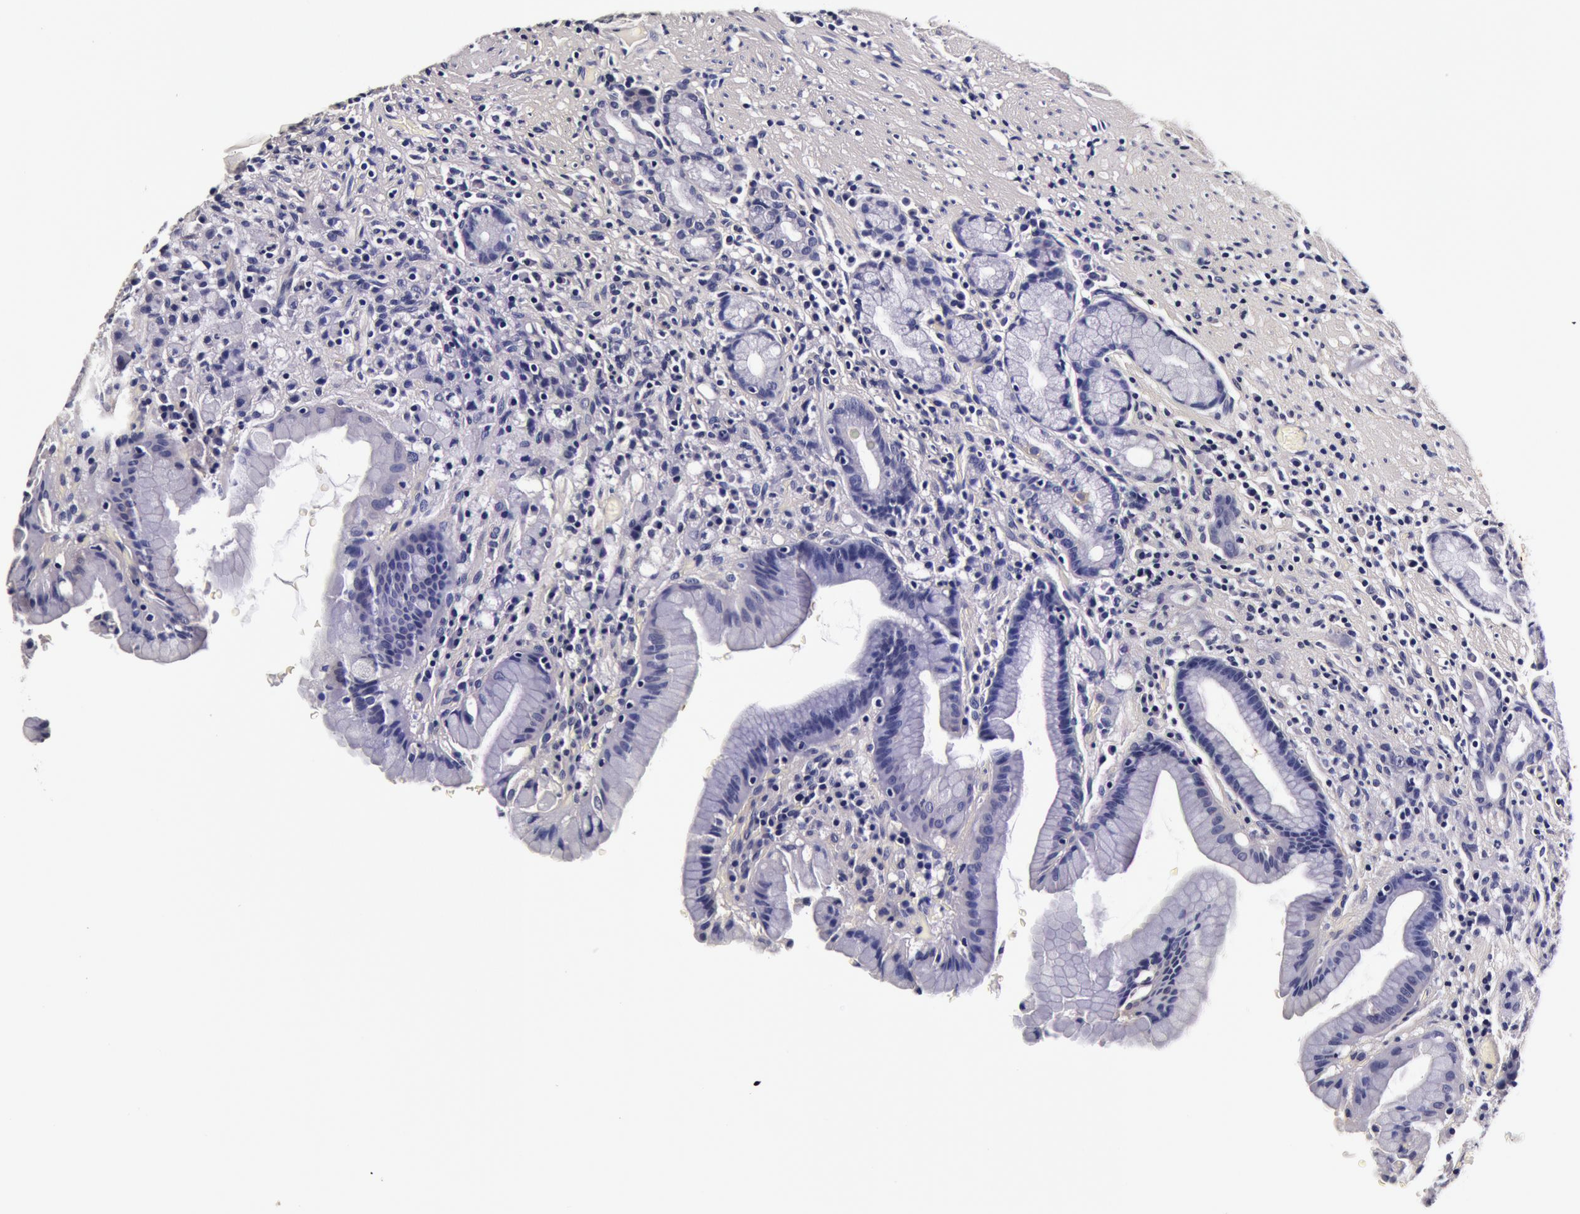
{"staining": {"intensity": "negative", "quantity": "none", "location": "none"}, "tissue": "stomach", "cell_type": "Glandular cells", "image_type": "normal", "snomed": [{"axis": "morphology", "description": "Normal tissue, NOS"}, {"axis": "topography", "description": "Stomach, lower"}], "caption": "DAB (3,3'-diaminobenzidine) immunohistochemical staining of benign human stomach displays no significant positivity in glandular cells. (Stains: DAB immunohistochemistry (IHC) with hematoxylin counter stain, Microscopy: brightfield microscopy at high magnification).", "gene": "CCDC22", "patient": {"sex": "male", "age": 56}}